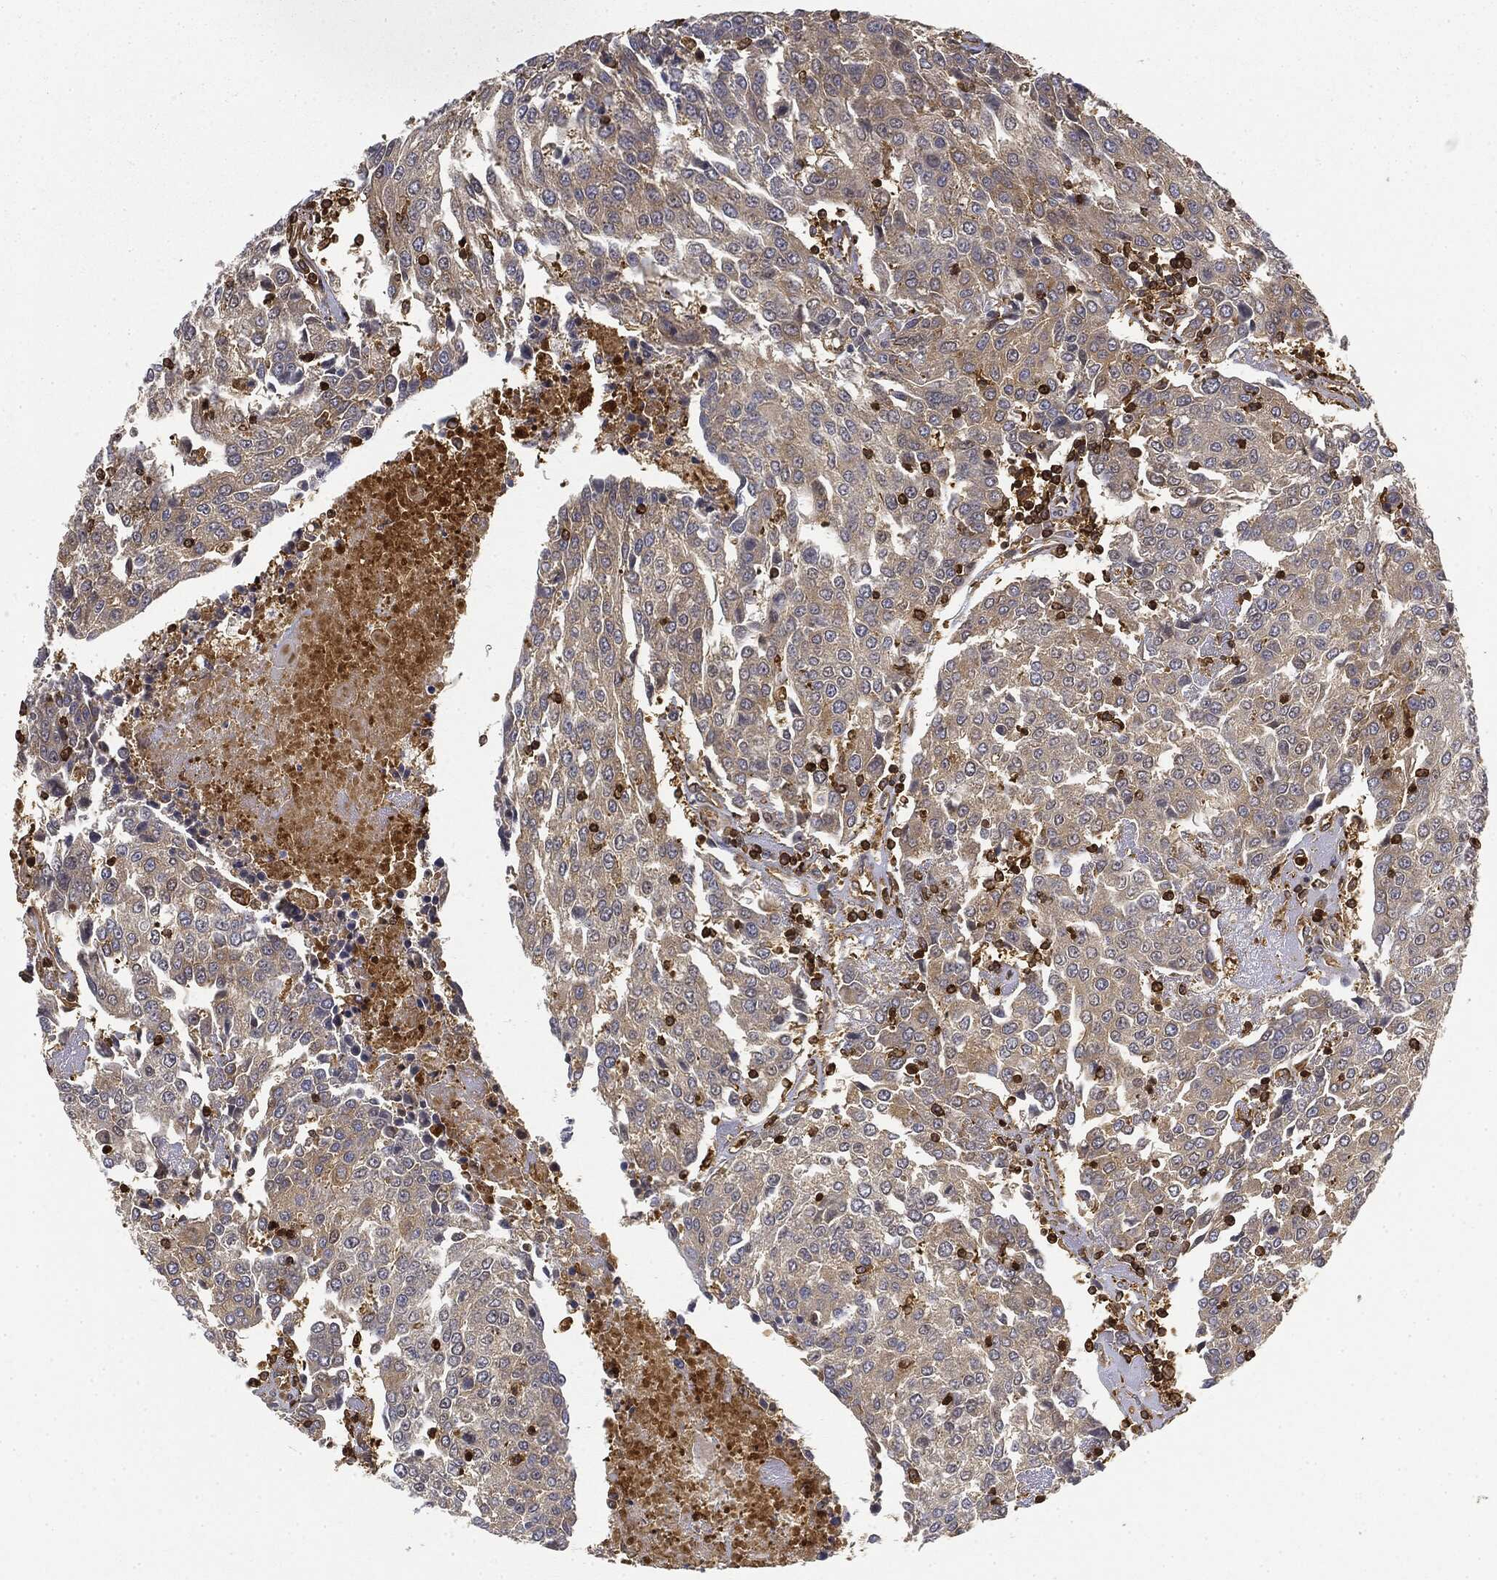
{"staining": {"intensity": "weak", "quantity": "25%-75%", "location": "cytoplasmic/membranous"}, "tissue": "urothelial cancer", "cell_type": "Tumor cells", "image_type": "cancer", "snomed": [{"axis": "morphology", "description": "Urothelial carcinoma, High grade"}, {"axis": "topography", "description": "Urinary bladder"}], "caption": "Urothelial cancer stained with immunohistochemistry reveals weak cytoplasmic/membranous expression in approximately 25%-75% of tumor cells.", "gene": "WDR1", "patient": {"sex": "female", "age": 85}}